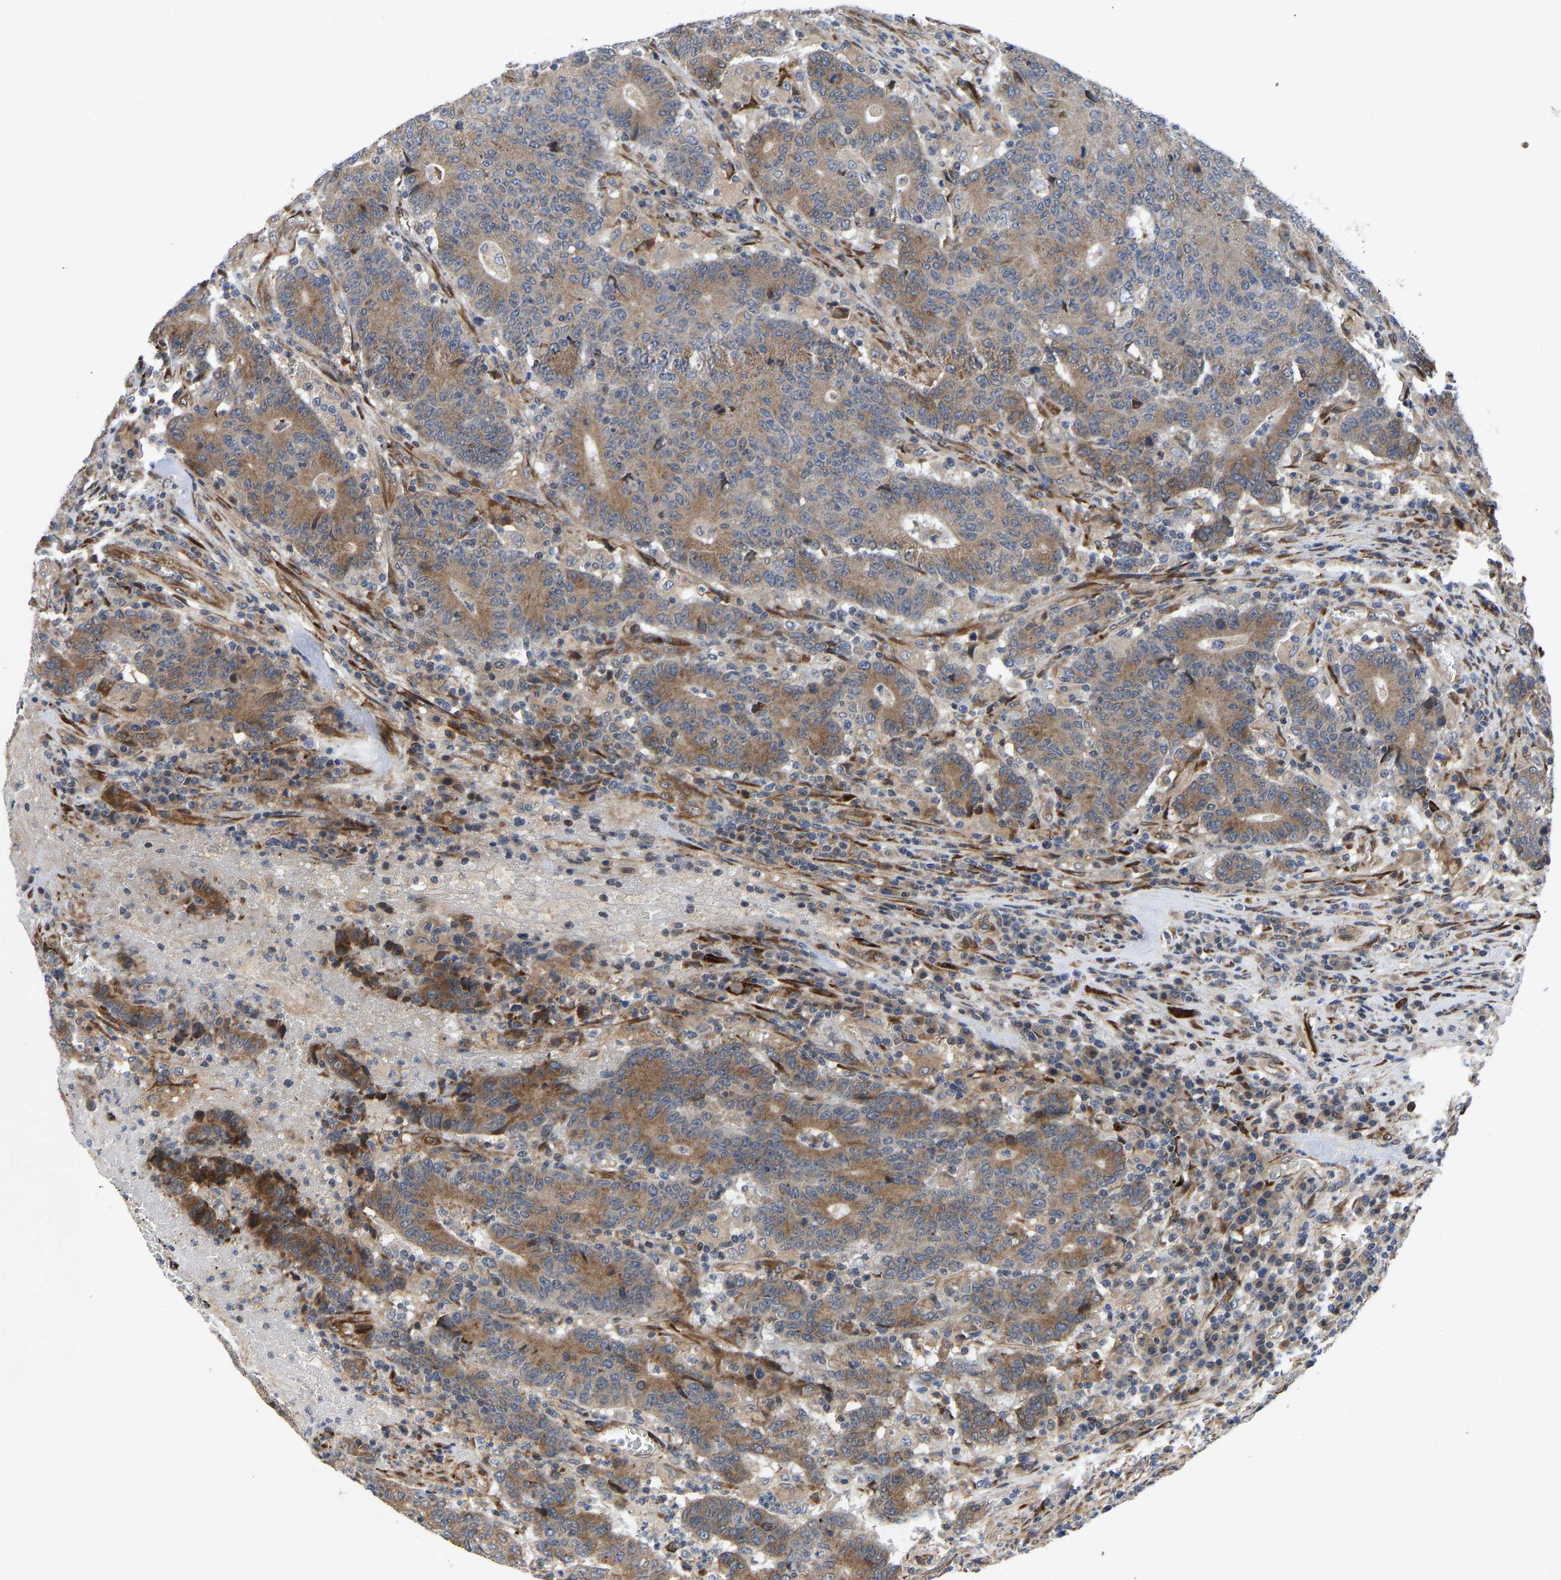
{"staining": {"intensity": "moderate", "quantity": ">75%", "location": "cytoplasmic/membranous"}, "tissue": "colorectal cancer", "cell_type": "Tumor cells", "image_type": "cancer", "snomed": [{"axis": "morphology", "description": "Normal tissue, NOS"}, {"axis": "morphology", "description": "Adenocarcinoma, NOS"}, {"axis": "topography", "description": "Colon"}], "caption": "This histopathology image reveals immunohistochemistry (IHC) staining of adenocarcinoma (colorectal), with medium moderate cytoplasmic/membranous staining in approximately >75% of tumor cells.", "gene": "FRRS1", "patient": {"sex": "female", "age": 75}}